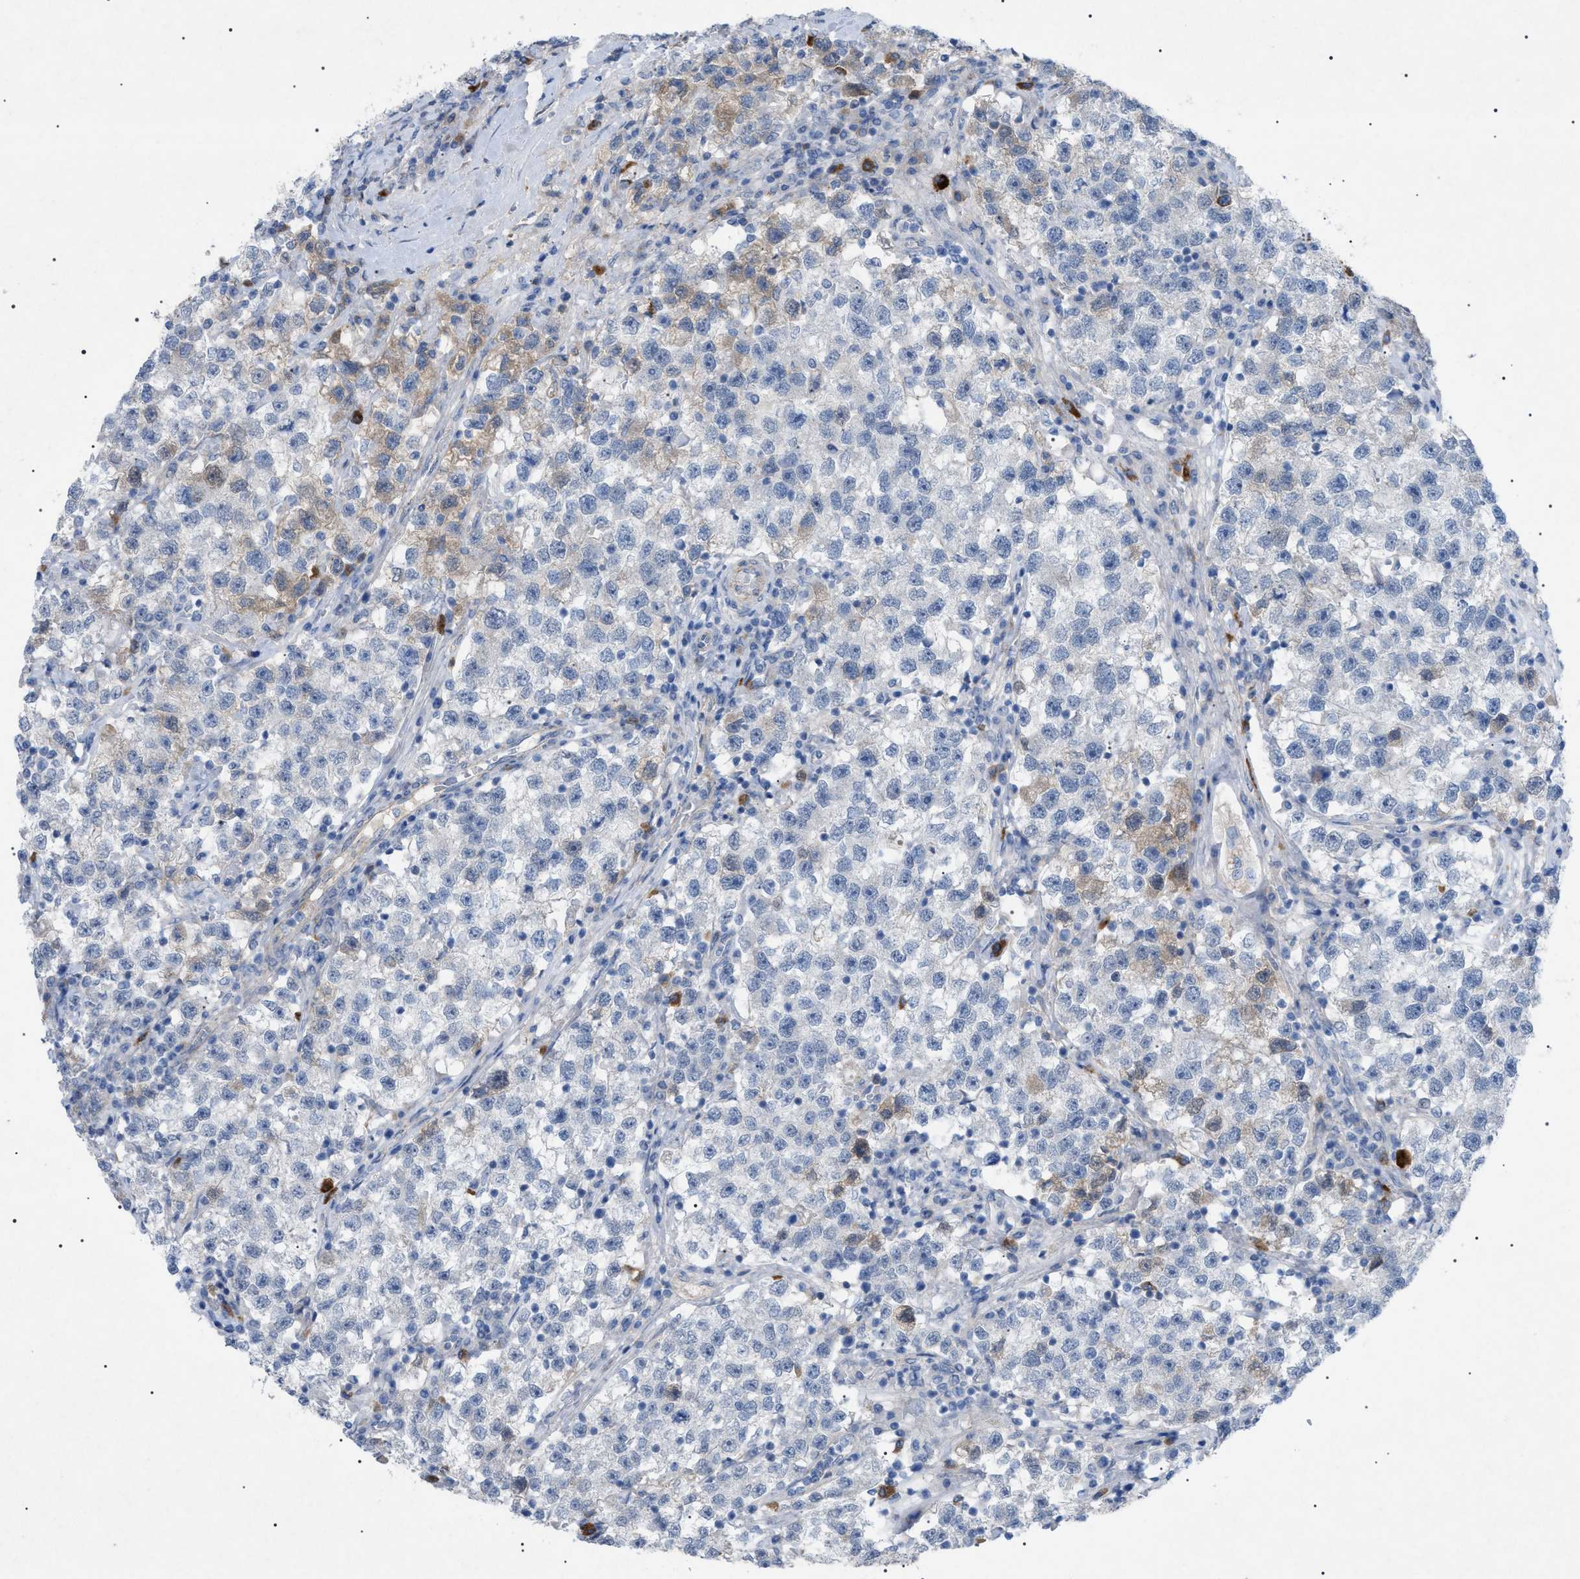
{"staining": {"intensity": "weak", "quantity": "<25%", "location": "cytoplasmic/membranous"}, "tissue": "testis cancer", "cell_type": "Tumor cells", "image_type": "cancer", "snomed": [{"axis": "morphology", "description": "Seminoma, NOS"}, {"axis": "topography", "description": "Testis"}], "caption": "Testis cancer (seminoma) was stained to show a protein in brown. There is no significant positivity in tumor cells. (Stains: DAB immunohistochemistry (IHC) with hematoxylin counter stain, Microscopy: brightfield microscopy at high magnification).", "gene": "ADAMTS1", "patient": {"sex": "male", "age": 22}}